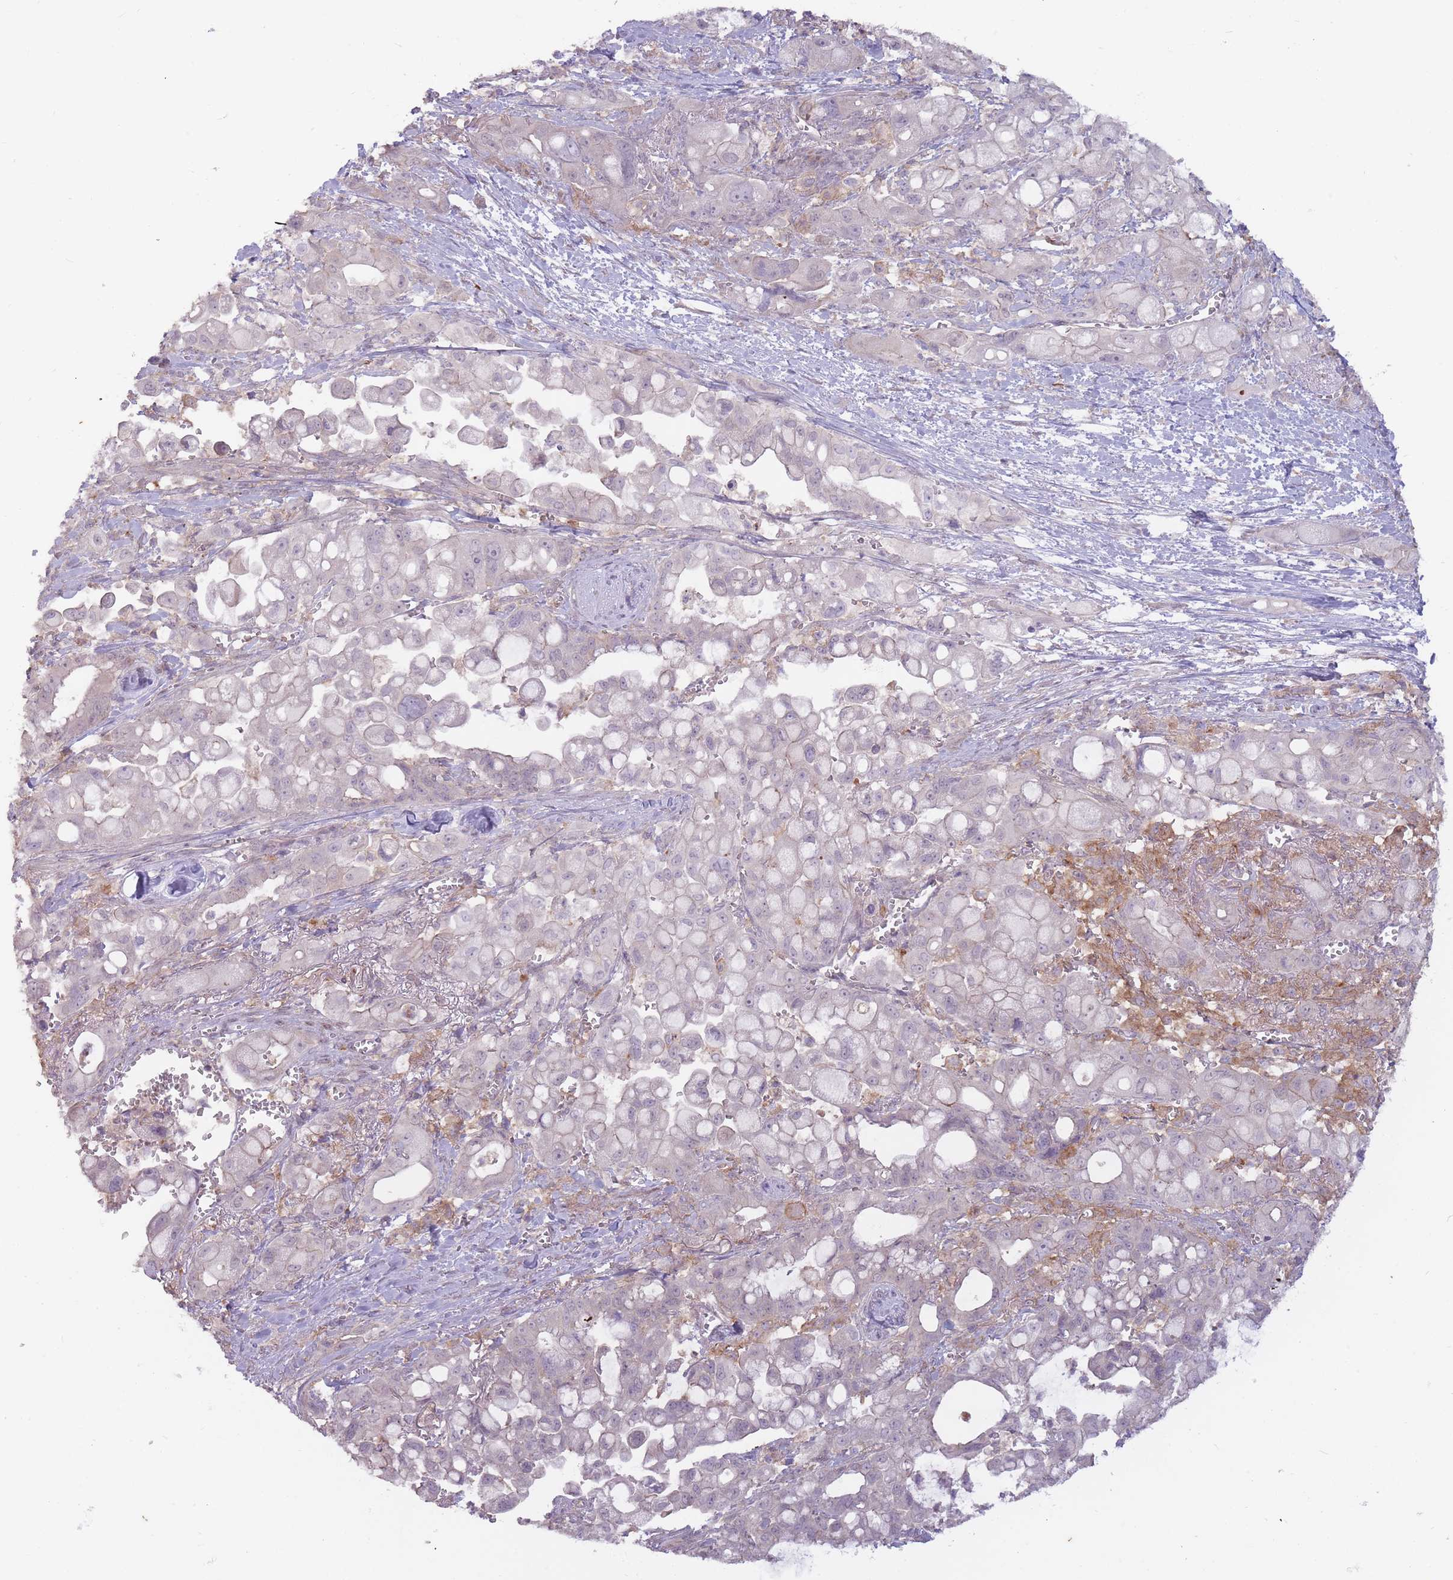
{"staining": {"intensity": "negative", "quantity": "none", "location": "none"}, "tissue": "pancreatic cancer", "cell_type": "Tumor cells", "image_type": "cancer", "snomed": [{"axis": "morphology", "description": "Adenocarcinoma, NOS"}, {"axis": "topography", "description": "Pancreas"}], "caption": "The image exhibits no significant expression in tumor cells of pancreatic cancer (adenocarcinoma).", "gene": "TET3", "patient": {"sex": "male", "age": 68}}